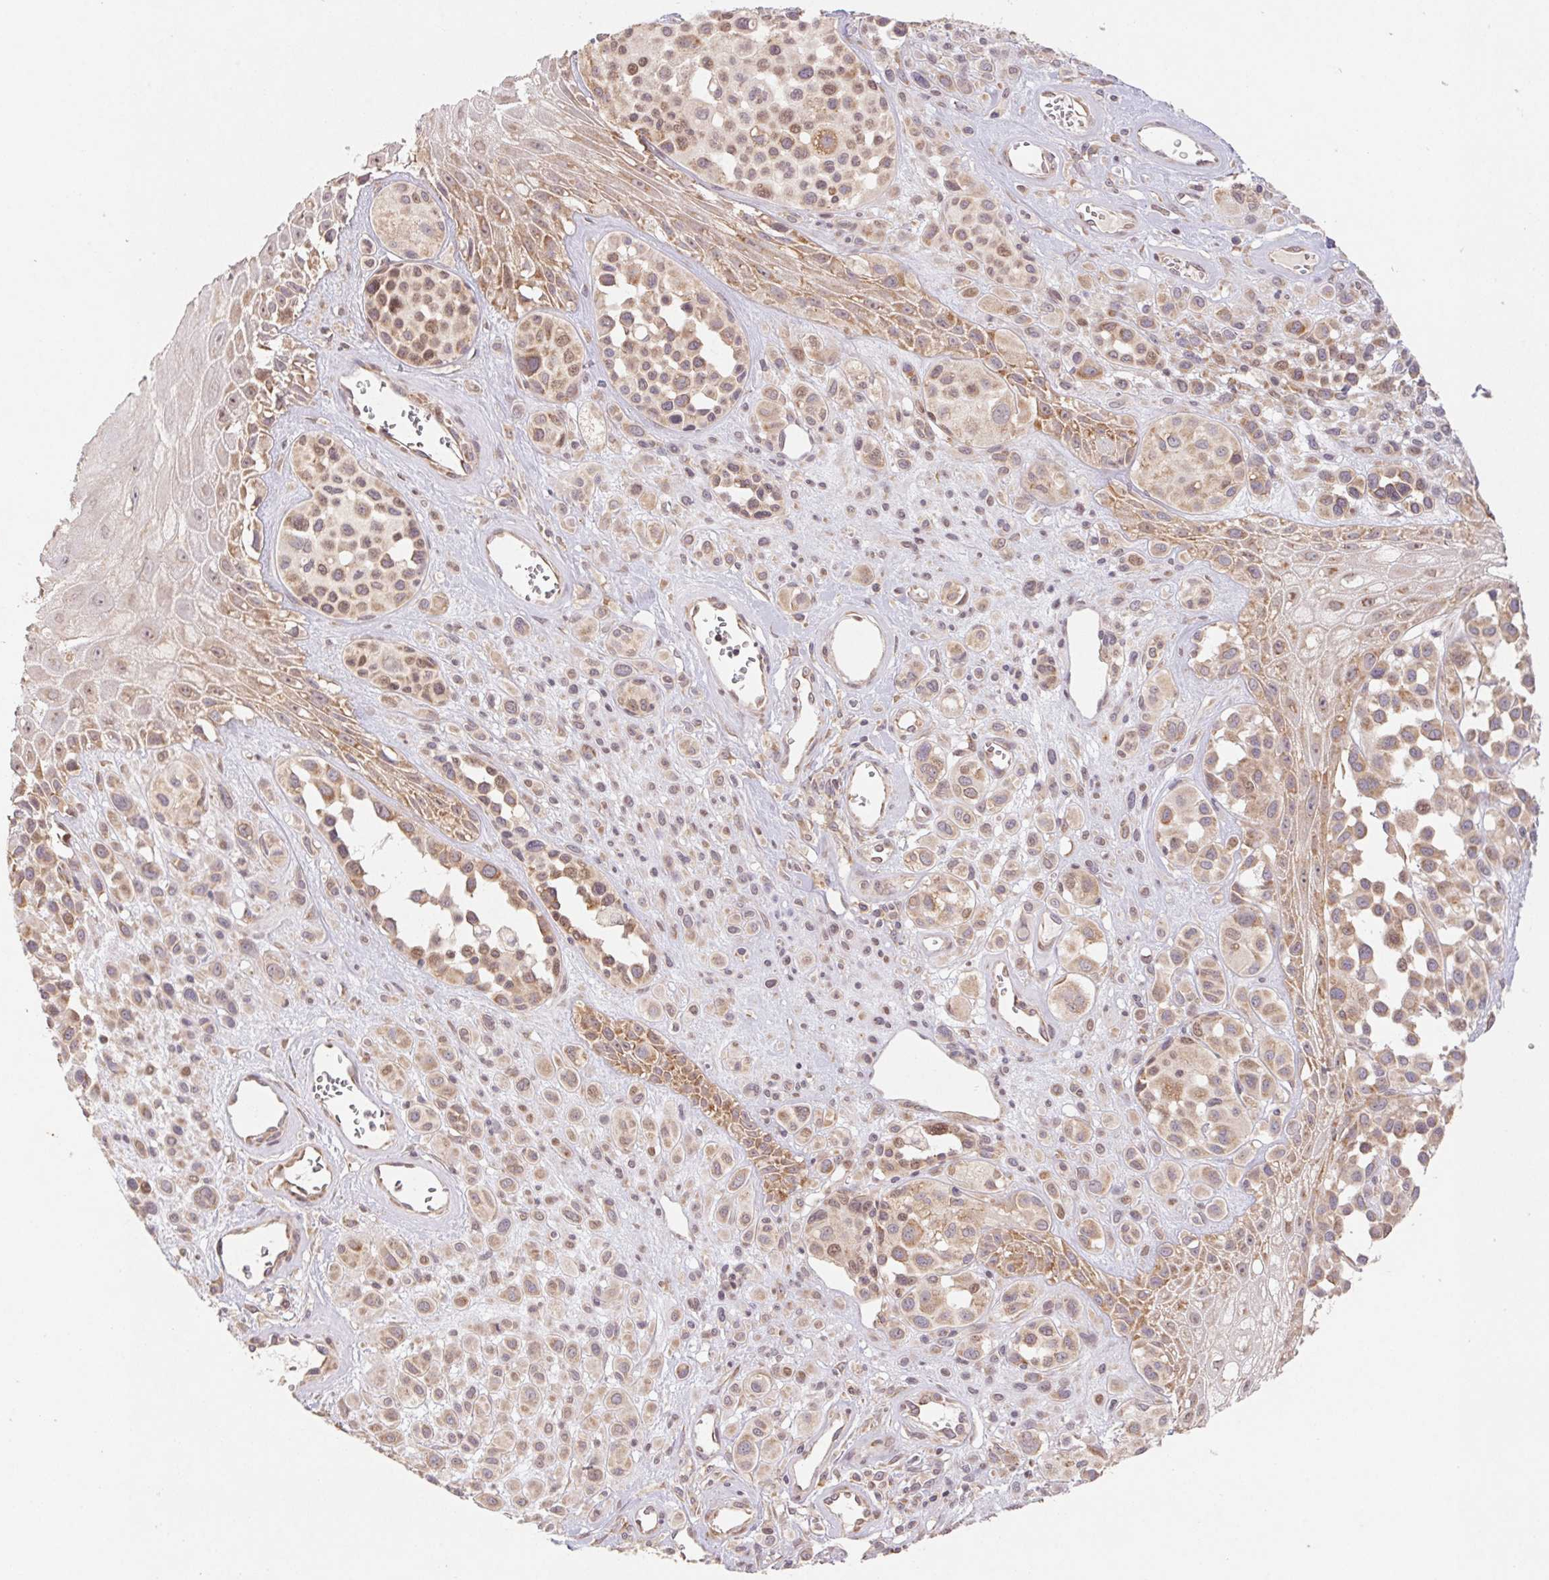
{"staining": {"intensity": "weak", "quantity": ">75%", "location": "cytoplasmic/membranous"}, "tissue": "melanoma", "cell_type": "Tumor cells", "image_type": "cancer", "snomed": [{"axis": "morphology", "description": "Malignant melanoma, NOS"}, {"axis": "topography", "description": "Skin"}], "caption": "Immunohistochemistry micrograph of neoplastic tissue: melanoma stained using IHC reveals low levels of weak protein expression localized specifically in the cytoplasmic/membranous of tumor cells, appearing as a cytoplasmic/membranous brown color.", "gene": "RPL27A", "patient": {"sex": "male", "age": 77}}